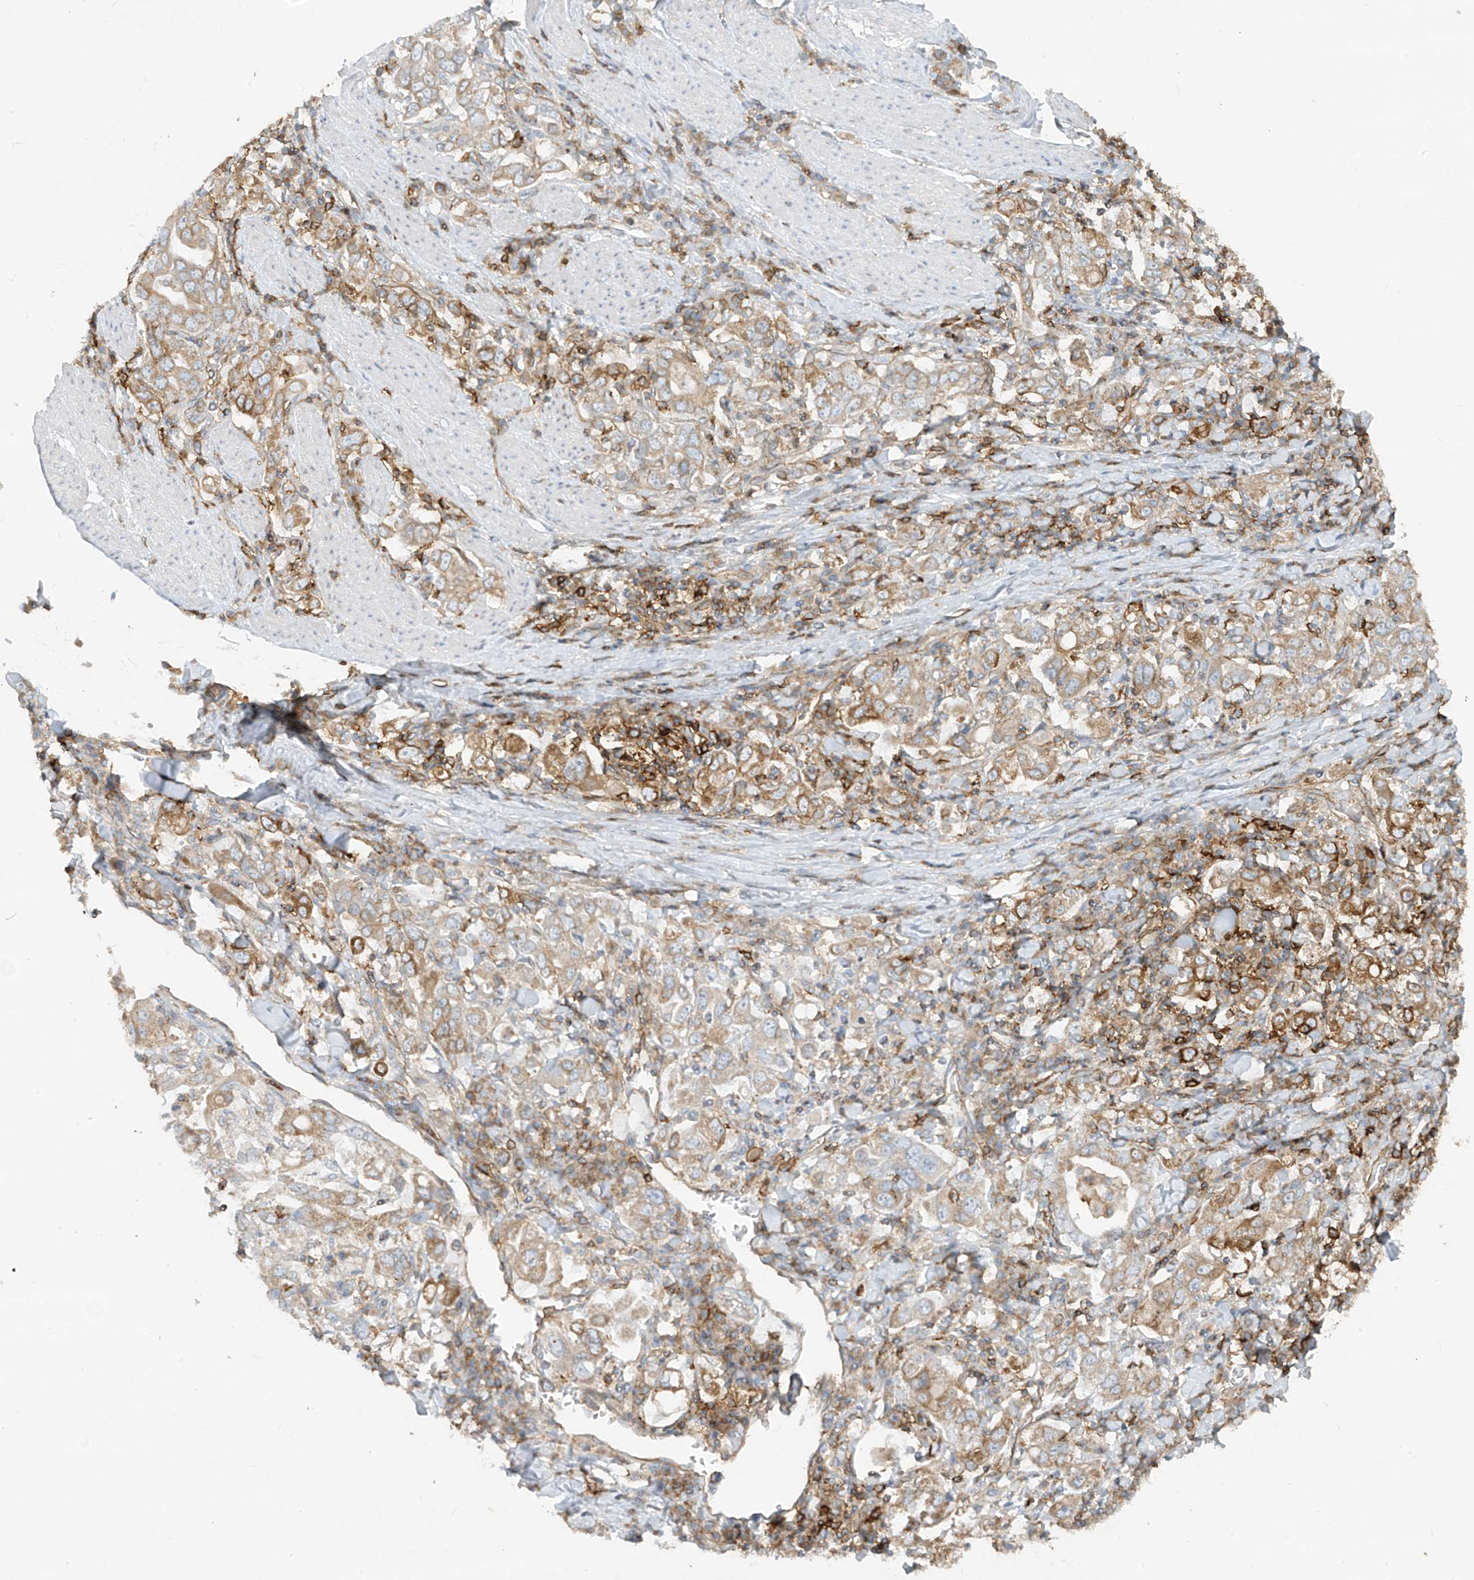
{"staining": {"intensity": "moderate", "quantity": ">75%", "location": "cytoplasmic/membranous"}, "tissue": "stomach cancer", "cell_type": "Tumor cells", "image_type": "cancer", "snomed": [{"axis": "morphology", "description": "Adenocarcinoma, NOS"}, {"axis": "topography", "description": "Stomach, upper"}], "caption": "Tumor cells show medium levels of moderate cytoplasmic/membranous positivity in about >75% of cells in human stomach adenocarcinoma. (Brightfield microscopy of DAB IHC at high magnification).", "gene": "HLA-E", "patient": {"sex": "male", "age": 62}}